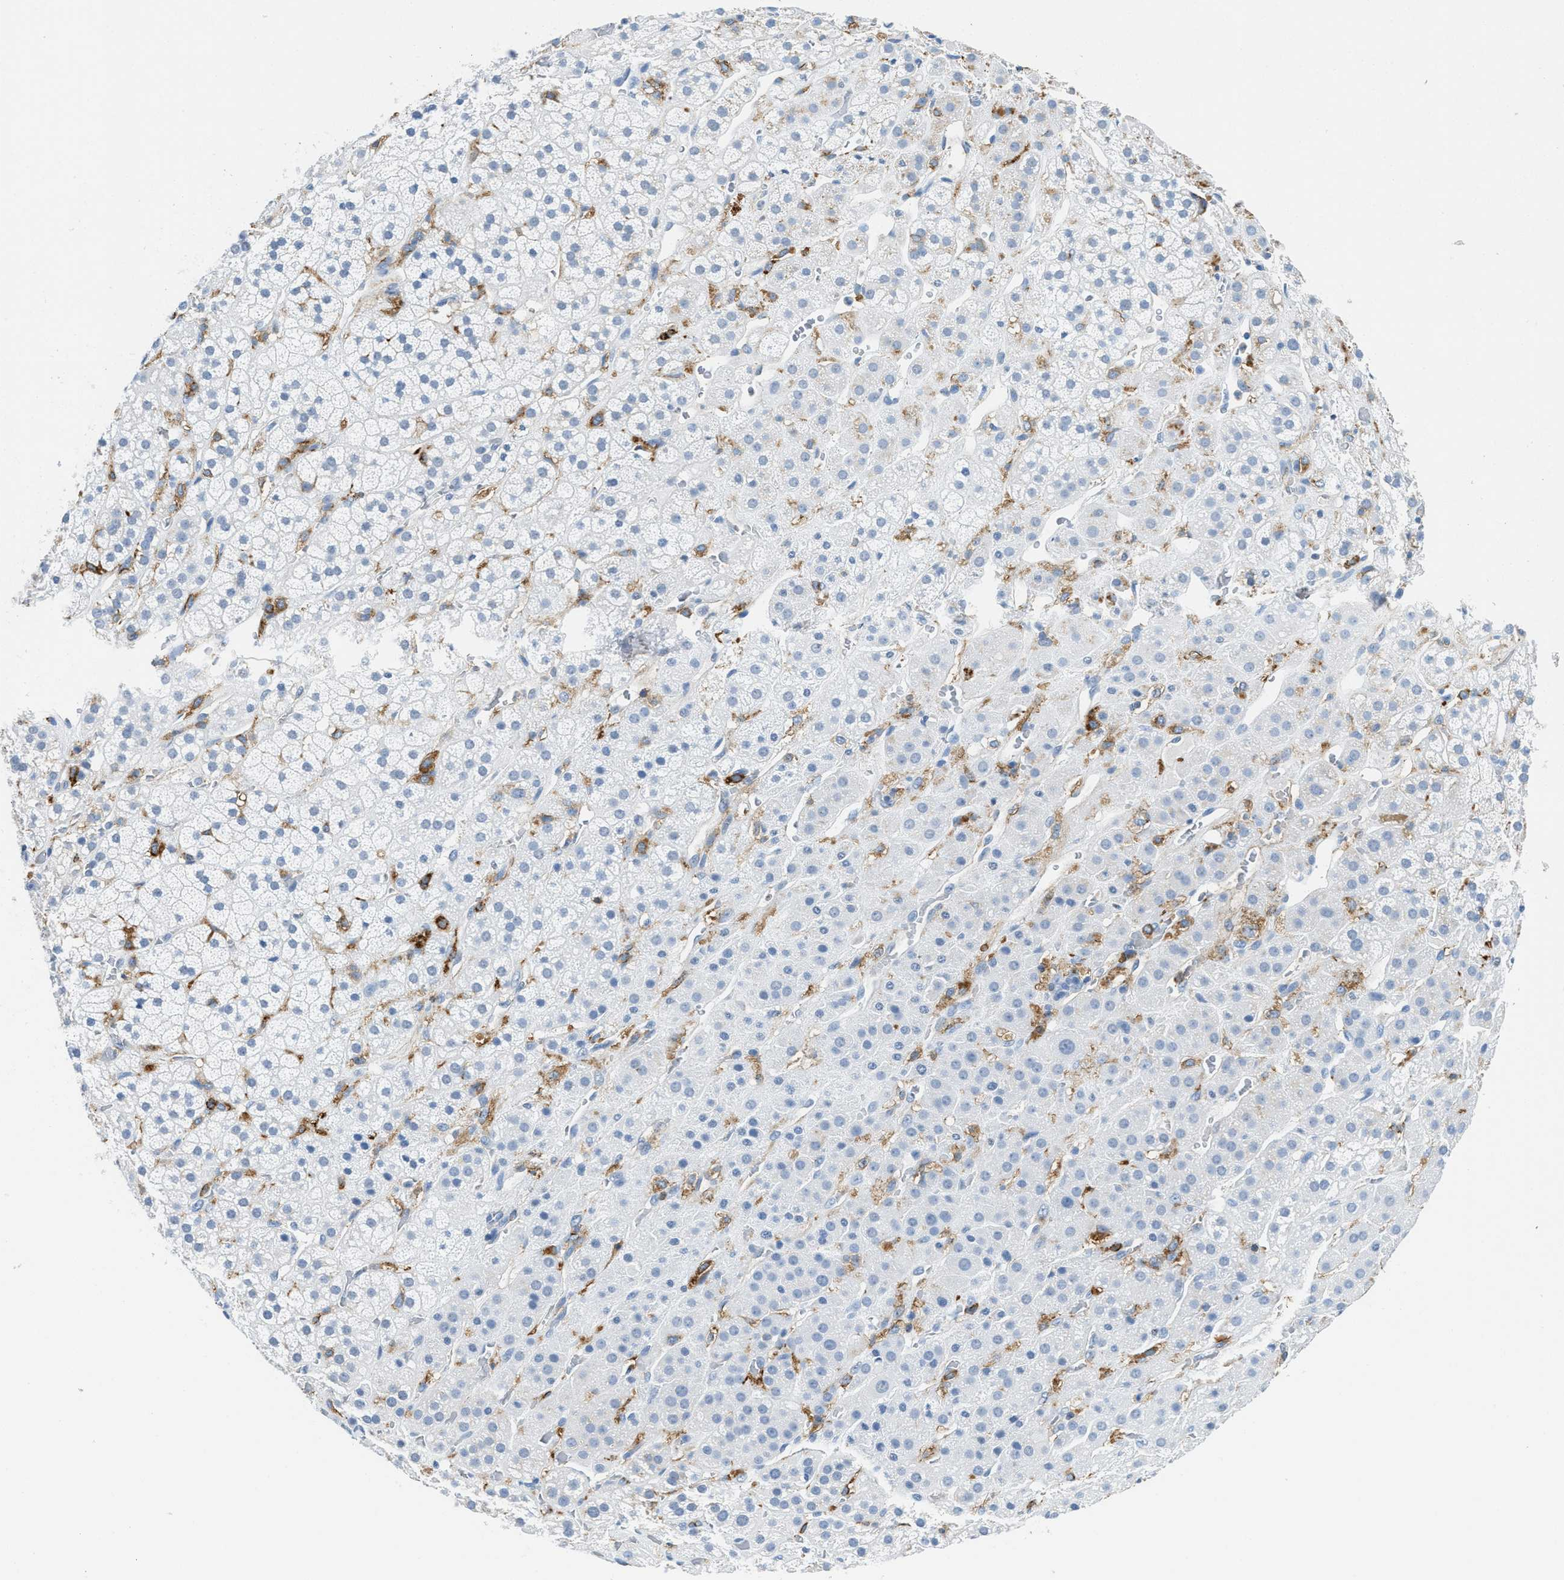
{"staining": {"intensity": "moderate", "quantity": "<25%", "location": "cytoplasmic/membranous"}, "tissue": "adrenal gland", "cell_type": "Glandular cells", "image_type": "normal", "snomed": [{"axis": "morphology", "description": "Normal tissue, NOS"}, {"axis": "topography", "description": "Adrenal gland"}], "caption": "Immunohistochemical staining of unremarkable adrenal gland exhibits moderate cytoplasmic/membranous protein staining in about <25% of glandular cells.", "gene": "CD226", "patient": {"sex": "male", "age": 56}}